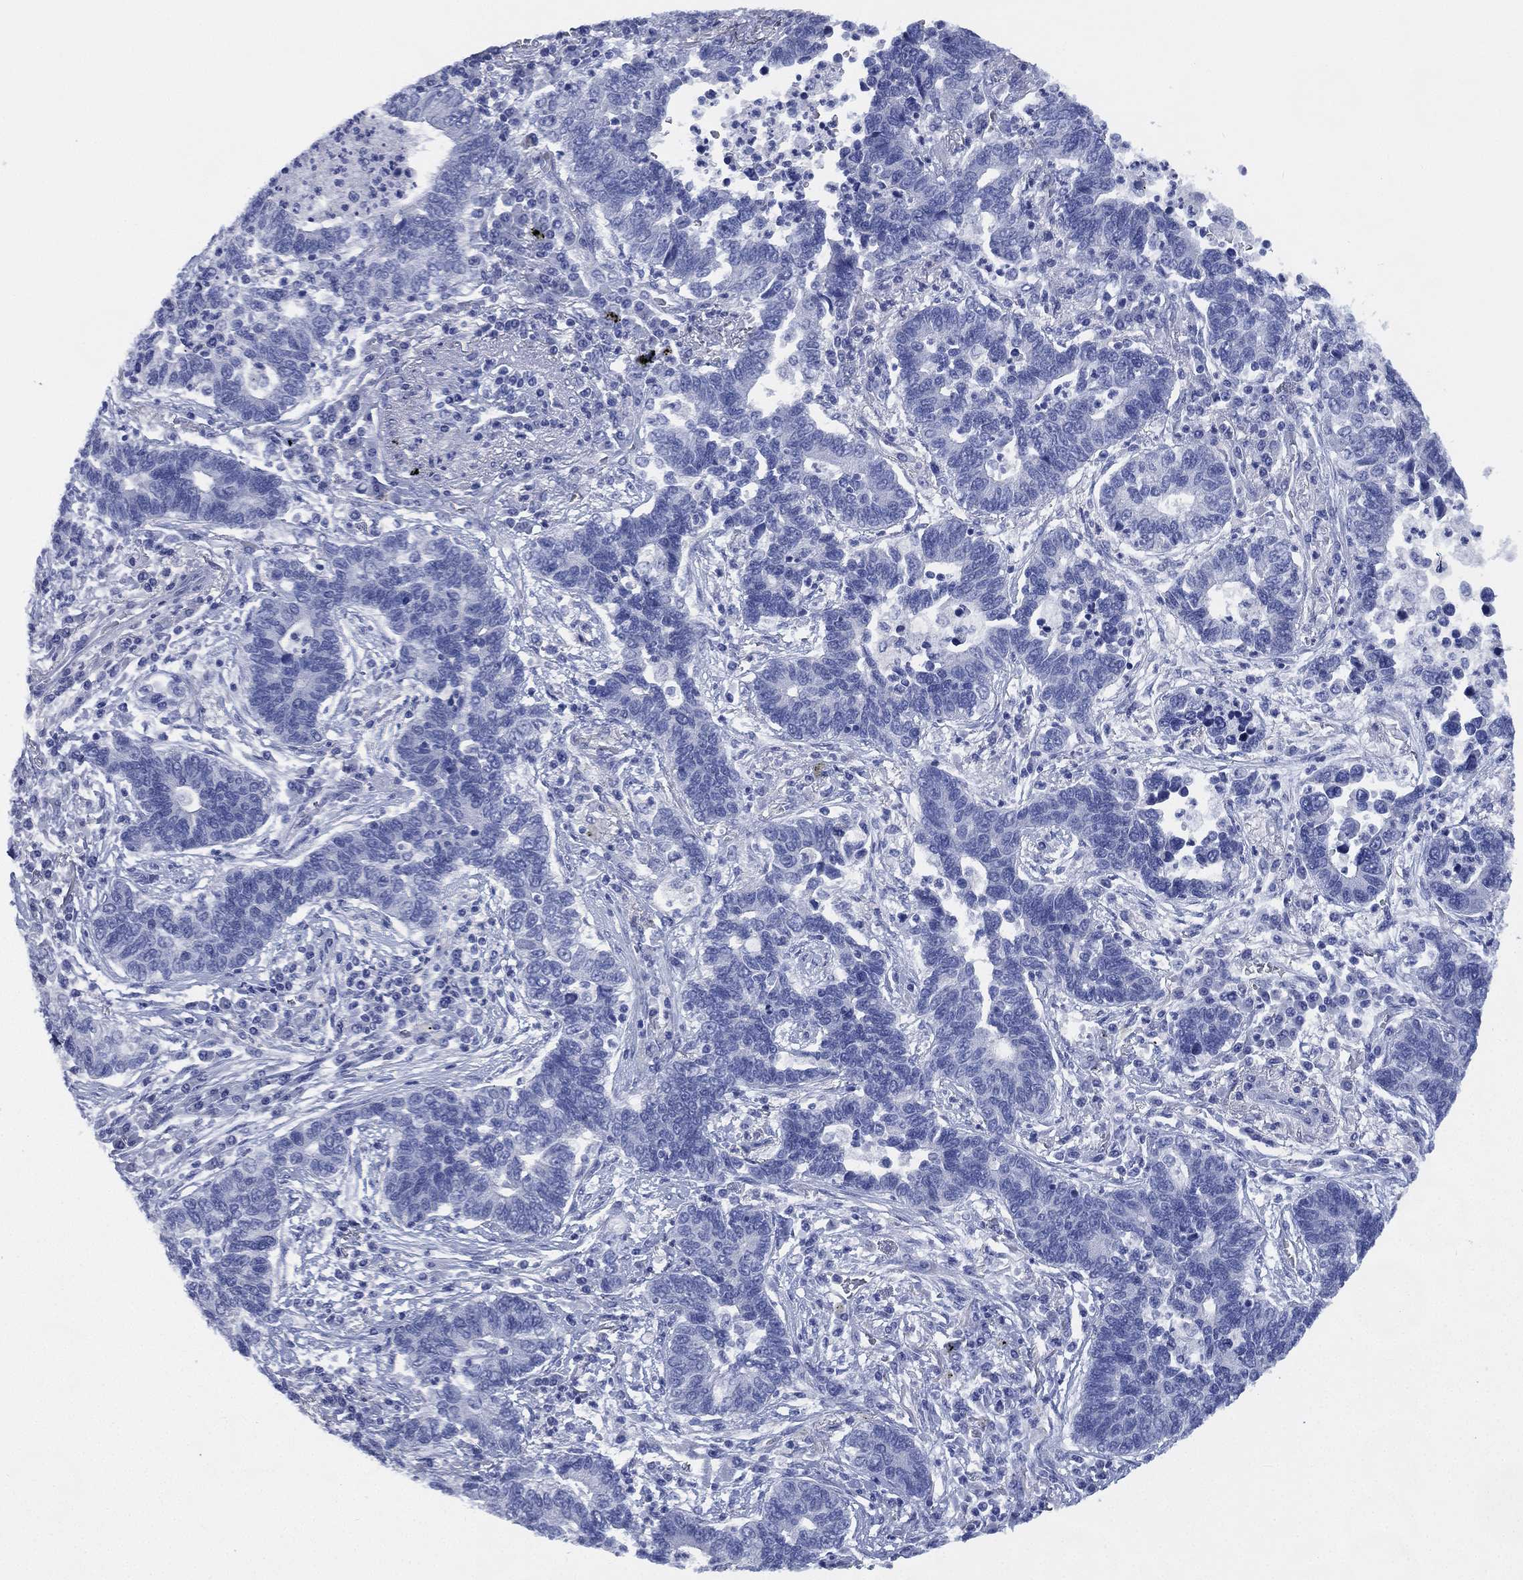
{"staining": {"intensity": "negative", "quantity": "none", "location": "none"}, "tissue": "lung cancer", "cell_type": "Tumor cells", "image_type": "cancer", "snomed": [{"axis": "morphology", "description": "Adenocarcinoma, NOS"}, {"axis": "topography", "description": "Lung"}], "caption": "The immunohistochemistry micrograph has no significant positivity in tumor cells of lung cancer (adenocarcinoma) tissue.", "gene": "CCDC70", "patient": {"sex": "female", "age": 57}}